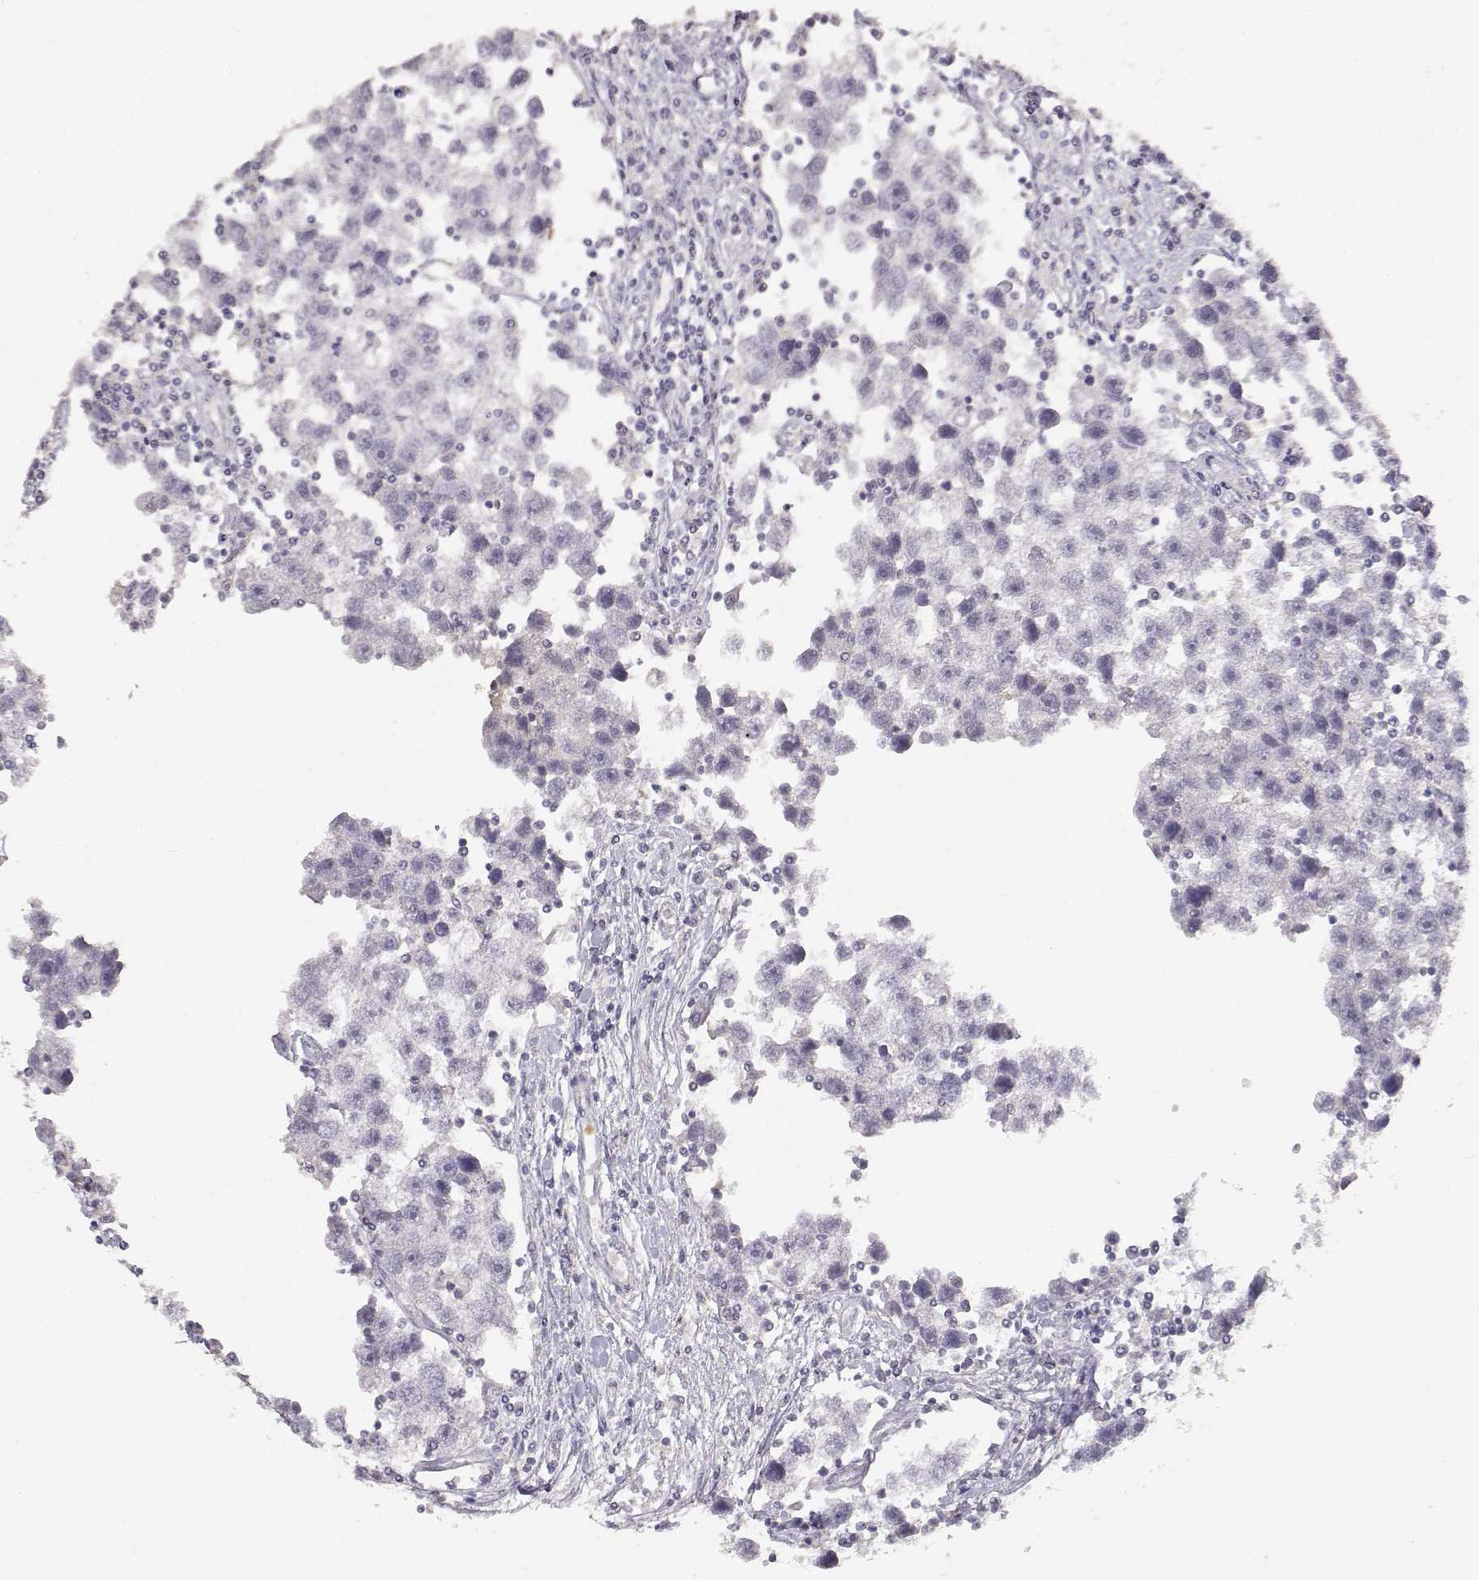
{"staining": {"intensity": "negative", "quantity": "none", "location": "none"}, "tissue": "testis cancer", "cell_type": "Tumor cells", "image_type": "cancer", "snomed": [{"axis": "morphology", "description": "Seminoma, NOS"}, {"axis": "topography", "description": "Testis"}], "caption": "The image reveals no significant positivity in tumor cells of testis cancer.", "gene": "TNFRSF10C", "patient": {"sex": "male", "age": 30}}